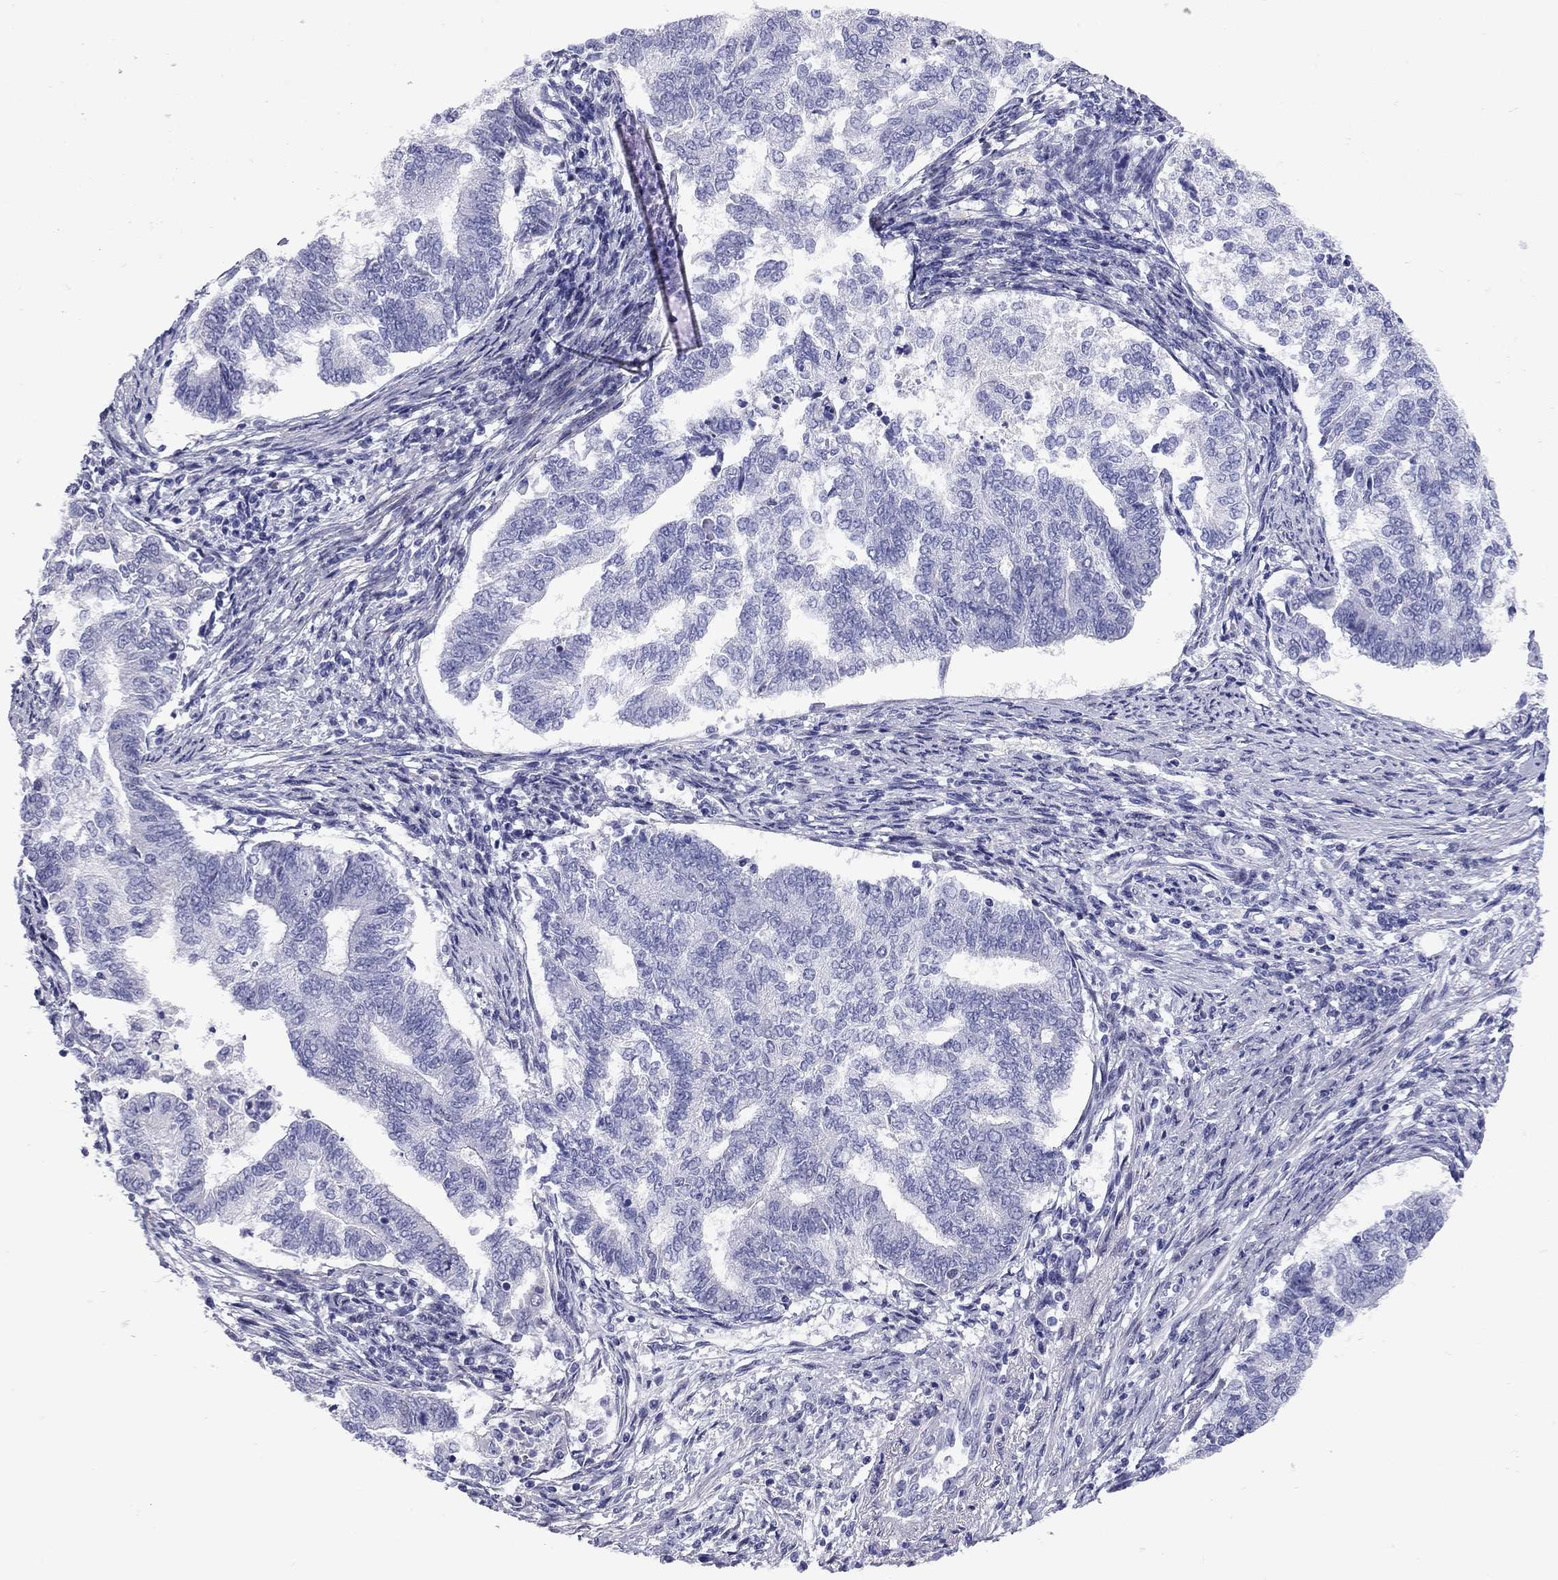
{"staining": {"intensity": "negative", "quantity": "none", "location": "none"}, "tissue": "endometrial cancer", "cell_type": "Tumor cells", "image_type": "cancer", "snomed": [{"axis": "morphology", "description": "Adenocarcinoma, NOS"}, {"axis": "topography", "description": "Endometrium"}], "caption": "Tumor cells show no significant protein staining in endometrial adenocarcinoma.", "gene": "C8orf88", "patient": {"sex": "female", "age": 65}}